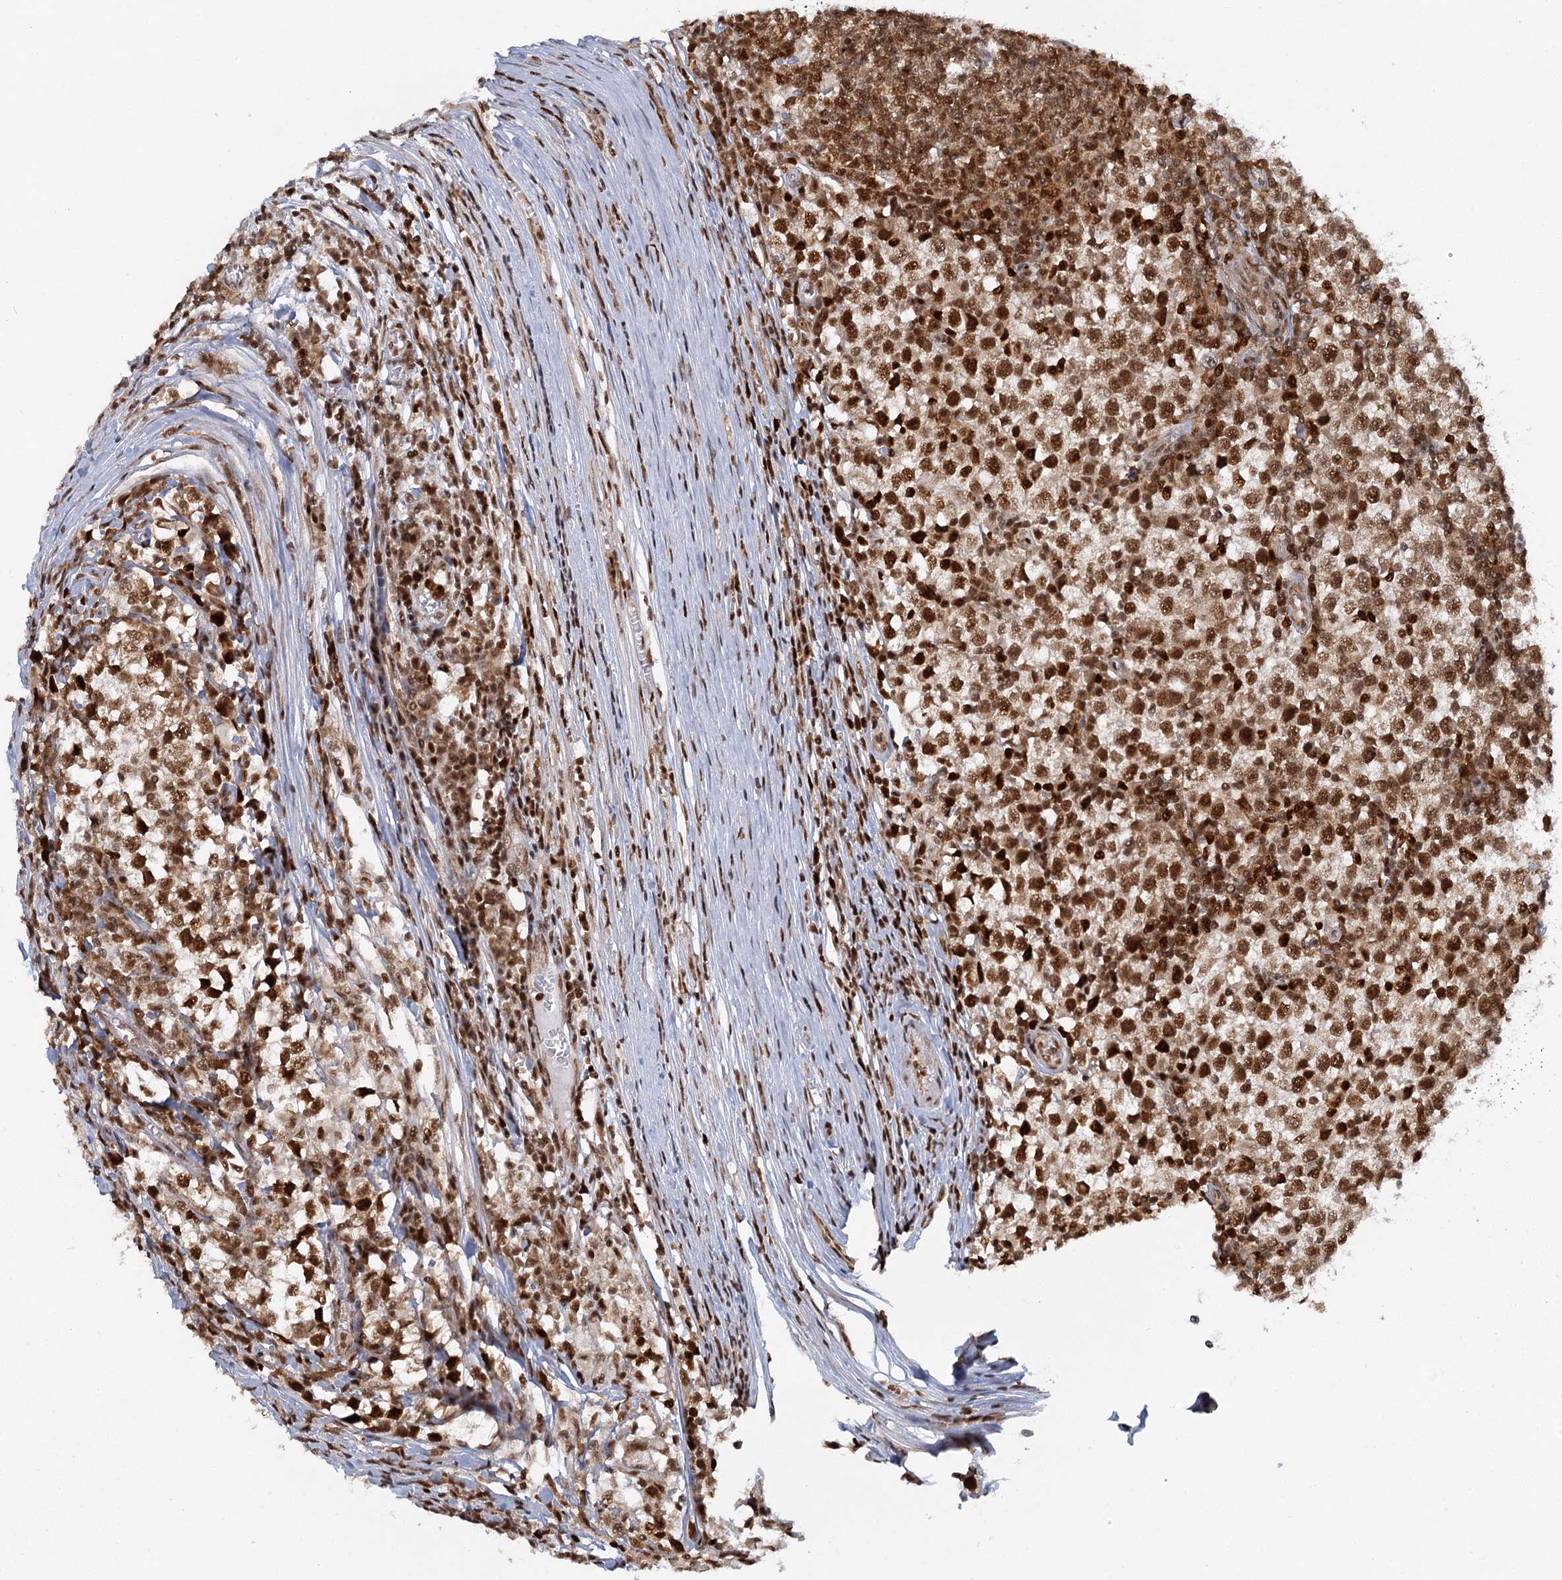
{"staining": {"intensity": "strong", "quantity": ">75%", "location": "nuclear"}, "tissue": "testis cancer", "cell_type": "Tumor cells", "image_type": "cancer", "snomed": [{"axis": "morphology", "description": "Seminoma, NOS"}, {"axis": "topography", "description": "Testis"}], "caption": "Immunohistochemical staining of testis cancer shows high levels of strong nuclear protein expression in approximately >75% of tumor cells.", "gene": "GPATCH11", "patient": {"sex": "male", "age": 65}}